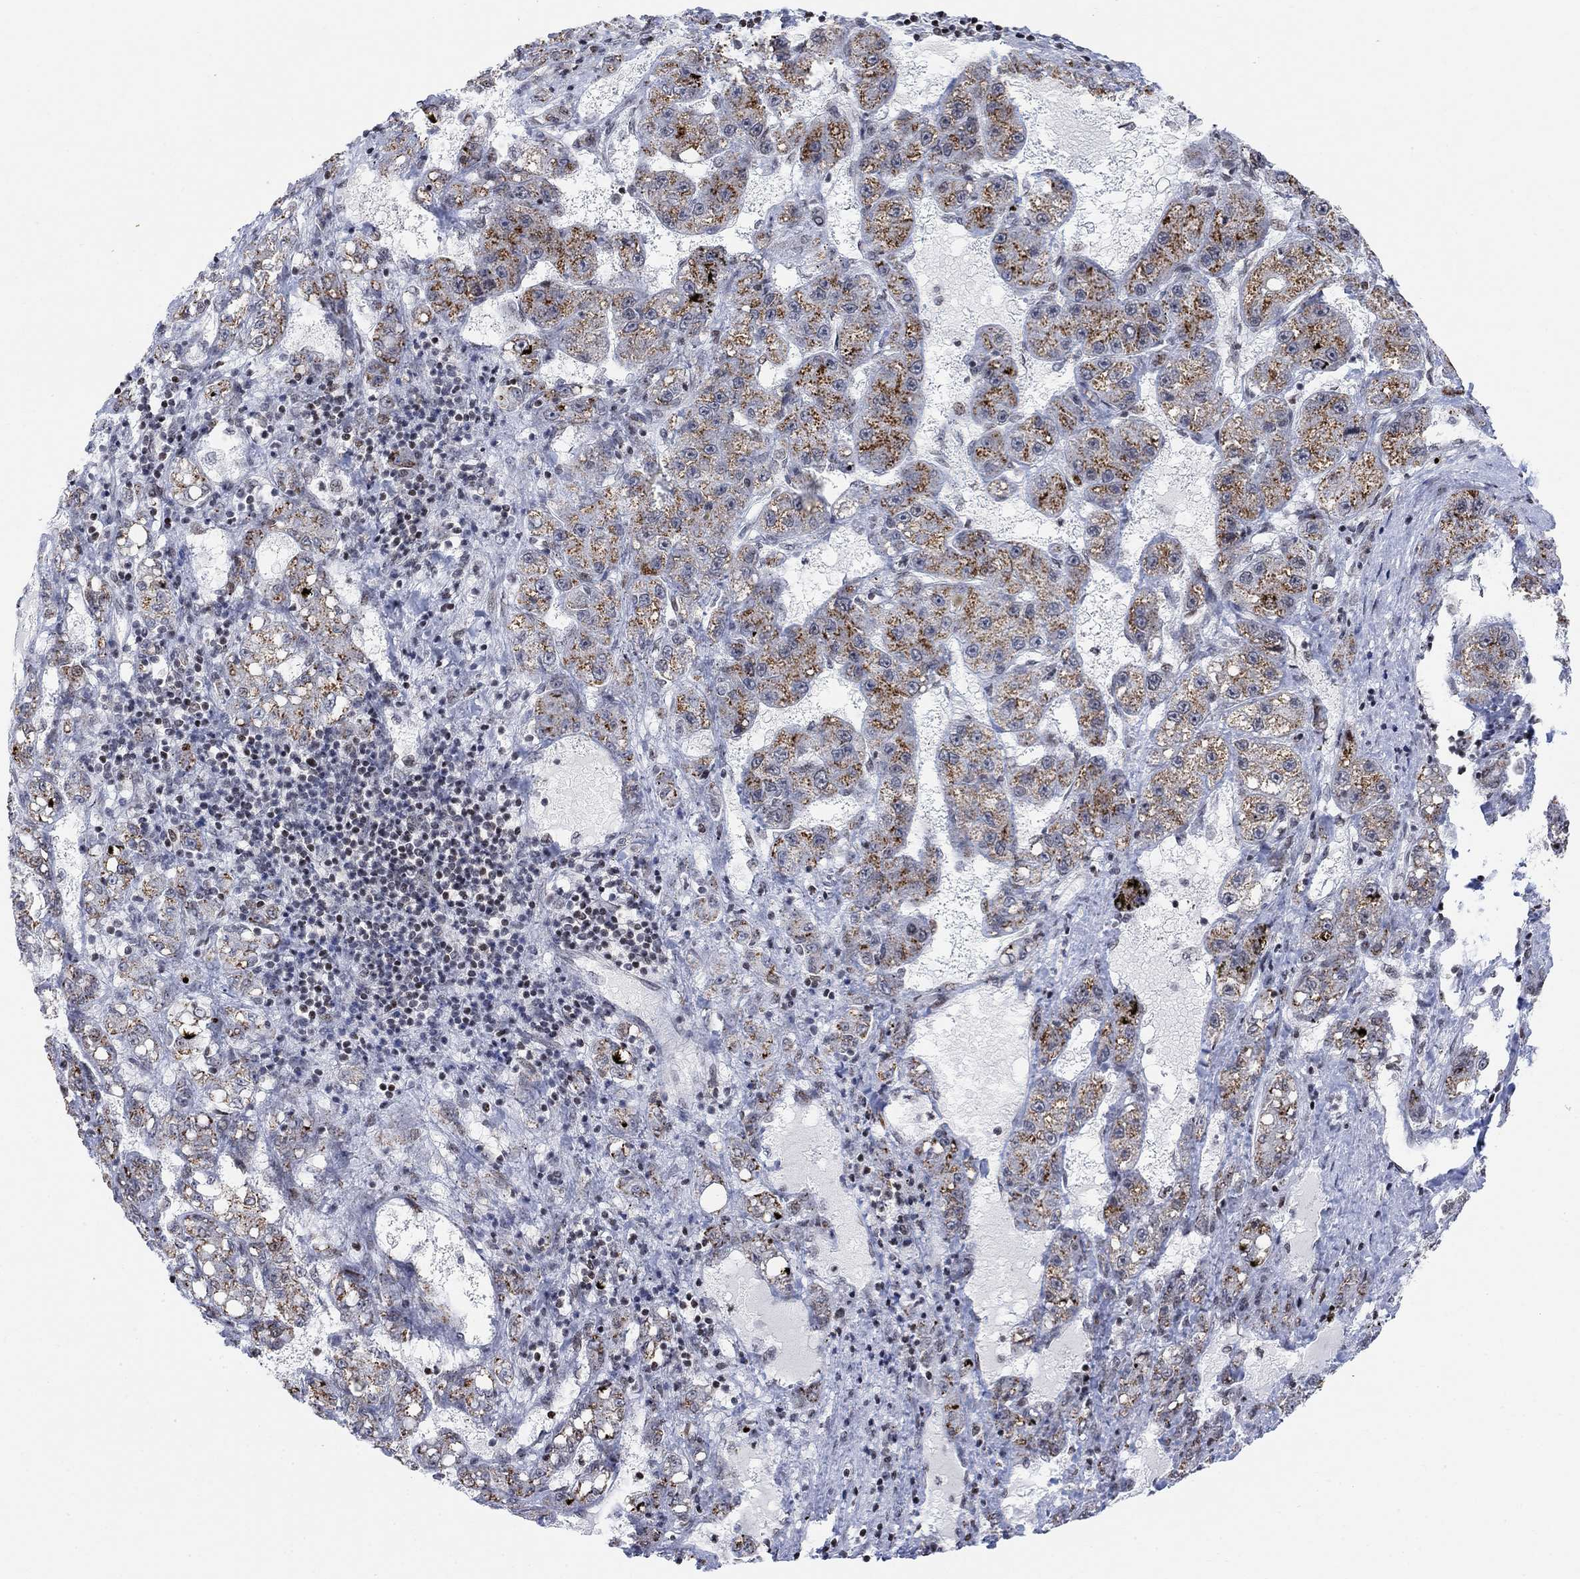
{"staining": {"intensity": "strong", "quantity": ">75%", "location": "cytoplasmic/membranous"}, "tissue": "liver cancer", "cell_type": "Tumor cells", "image_type": "cancer", "snomed": [{"axis": "morphology", "description": "Carcinoma, Hepatocellular, NOS"}, {"axis": "topography", "description": "Liver"}], "caption": "This image shows hepatocellular carcinoma (liver) stained with immunohistochemistry to label a protein in brown. The cytoplasmic/membranous of tumor cells show strong positivity for the protein. Nuclei are counter-stained blue.", "gene": "ABHD14A", "patient": {"sex": "female", "age": 65}}